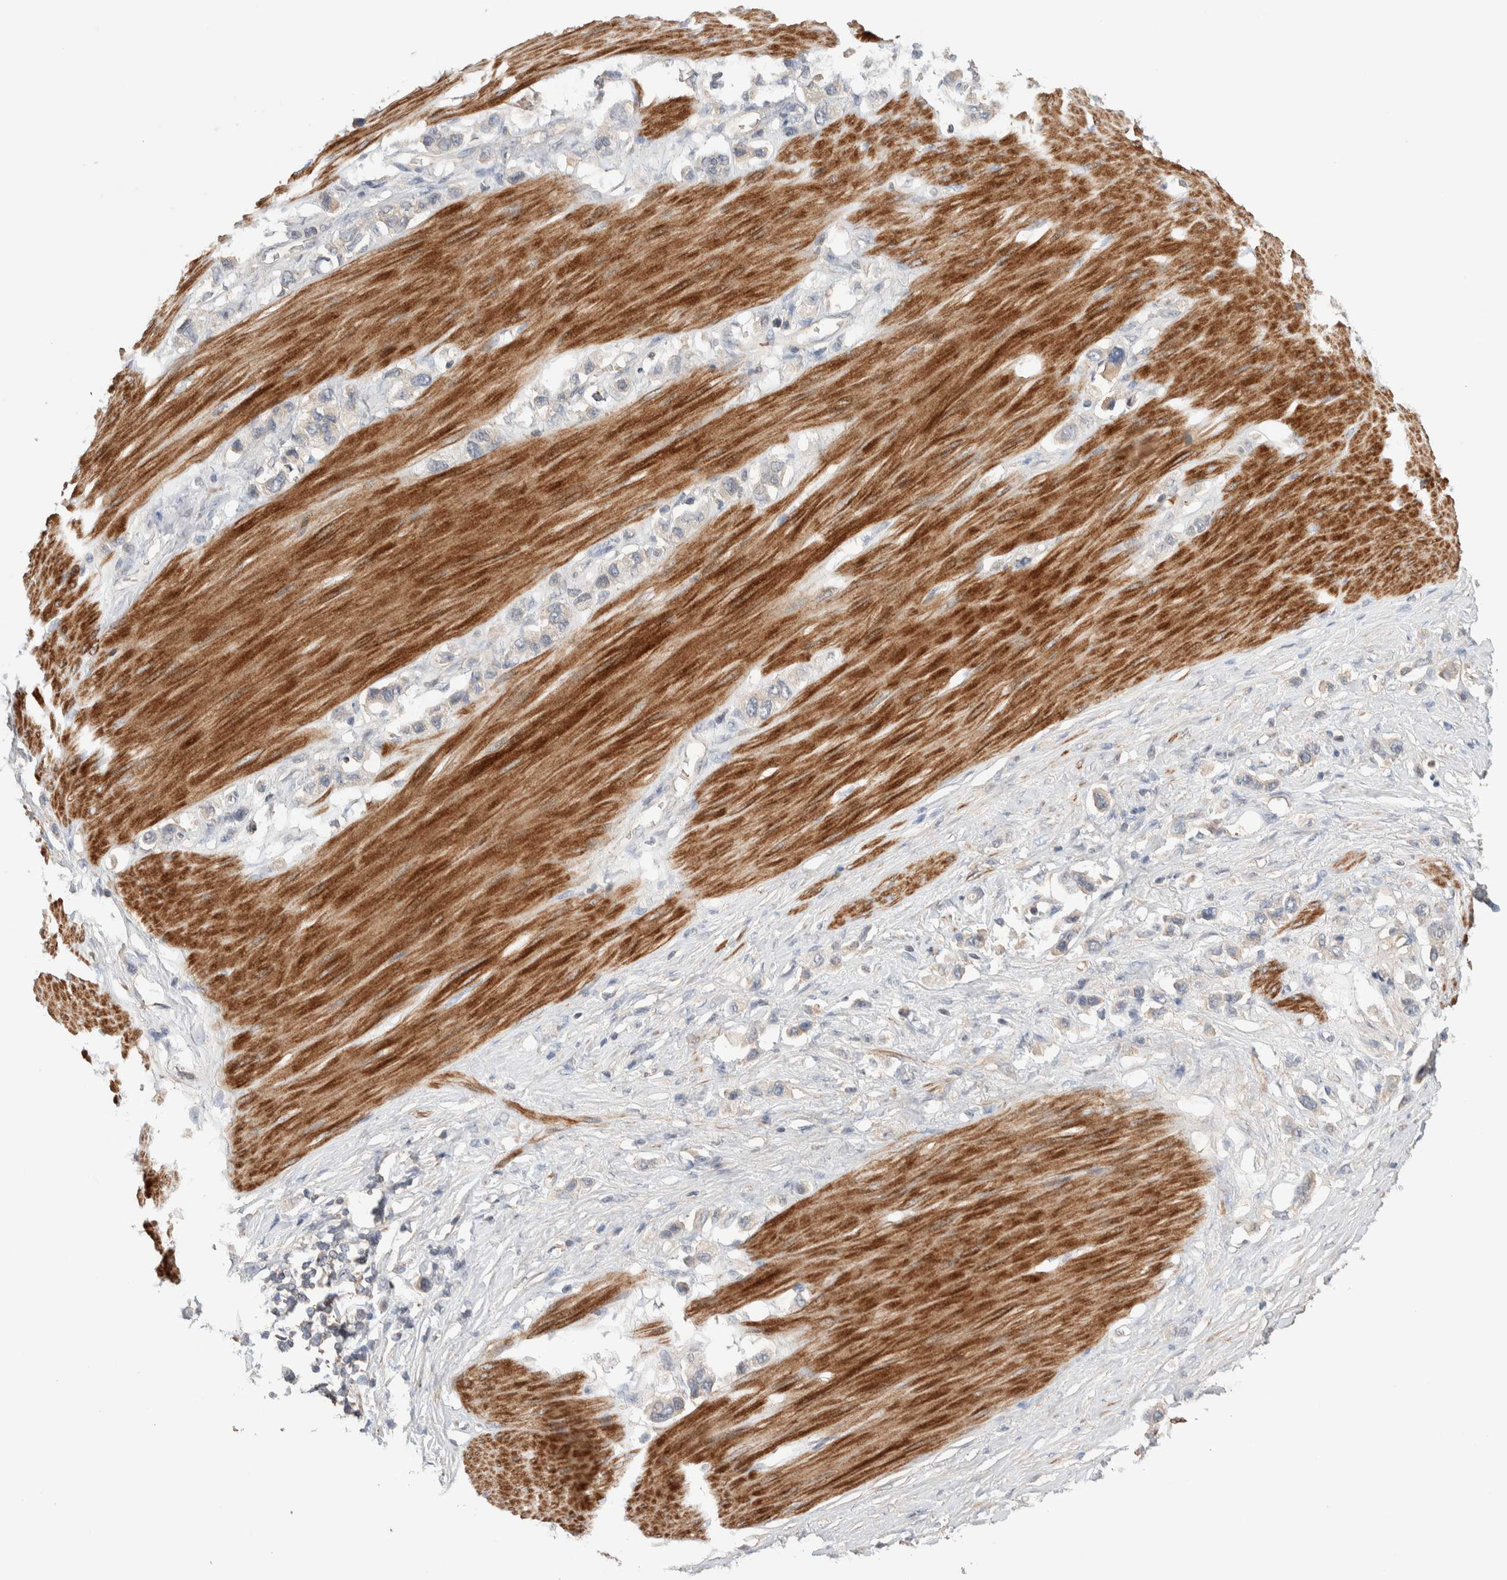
{"staining": {"intensity": "negative", "quantity": "none", "location": "none"}, "tissue": "stomach cancer", "cell_type": "Tumor cells", "image_type": "cancer", "snomed": [{"axis": "morphology", "description": "Adenocarcinoma, NOS"}, {"axis": "topography", "description": "Stomach"}], "caption": "This micrograph is of stomach cancer stained with immunohistochemistry to label a protein in brown with the nuclei are counter-stained blue. There is no staining in tumor cells. Nuclei are stained in blue.", "gene": "WDR91", "patient": {"sex": "female", "age": 65}}